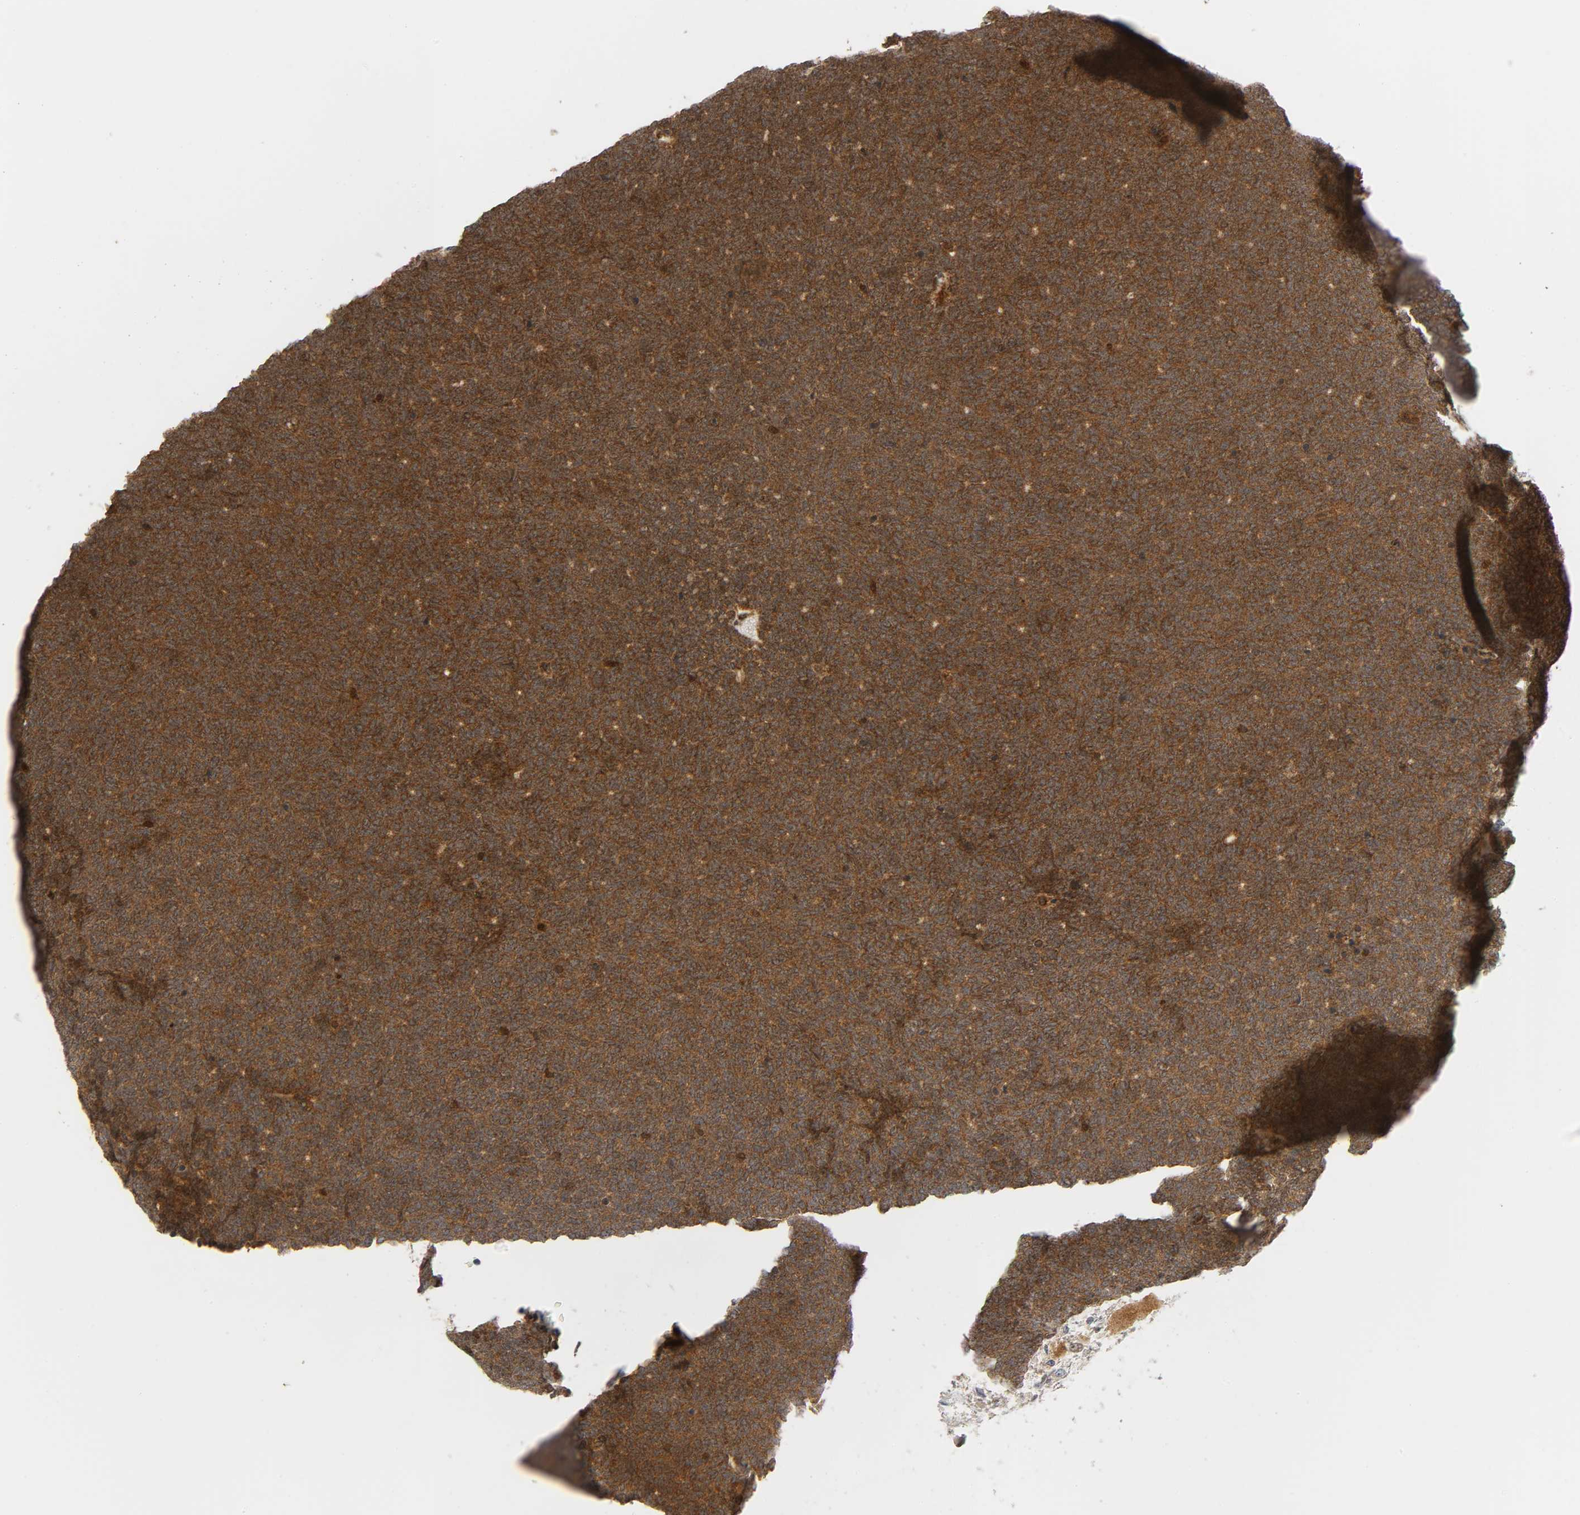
{"staining": {"intensity": "strong", "quantity": ">75%", "location": "cytoplasmic/membranous"}, "tissue": "renal cancer", "cell_type": "Tumor cells", "image_type": "cancer", "snomed": [{"axis": "morphology", "description": "Neoplasm, malignant, NOS"}, {"axis": "topography", "description": "Kidney"}], "caption": "IHC image of human renal cancer (neoplasm (malignant)) stained for a protein (brown), which demonstrates high levels of strong cytoplasmic/membranous positivity in approximately >75% of tumor cells.", "gene": "CHUK", "patient": {"sex": "male", "age": 28}}